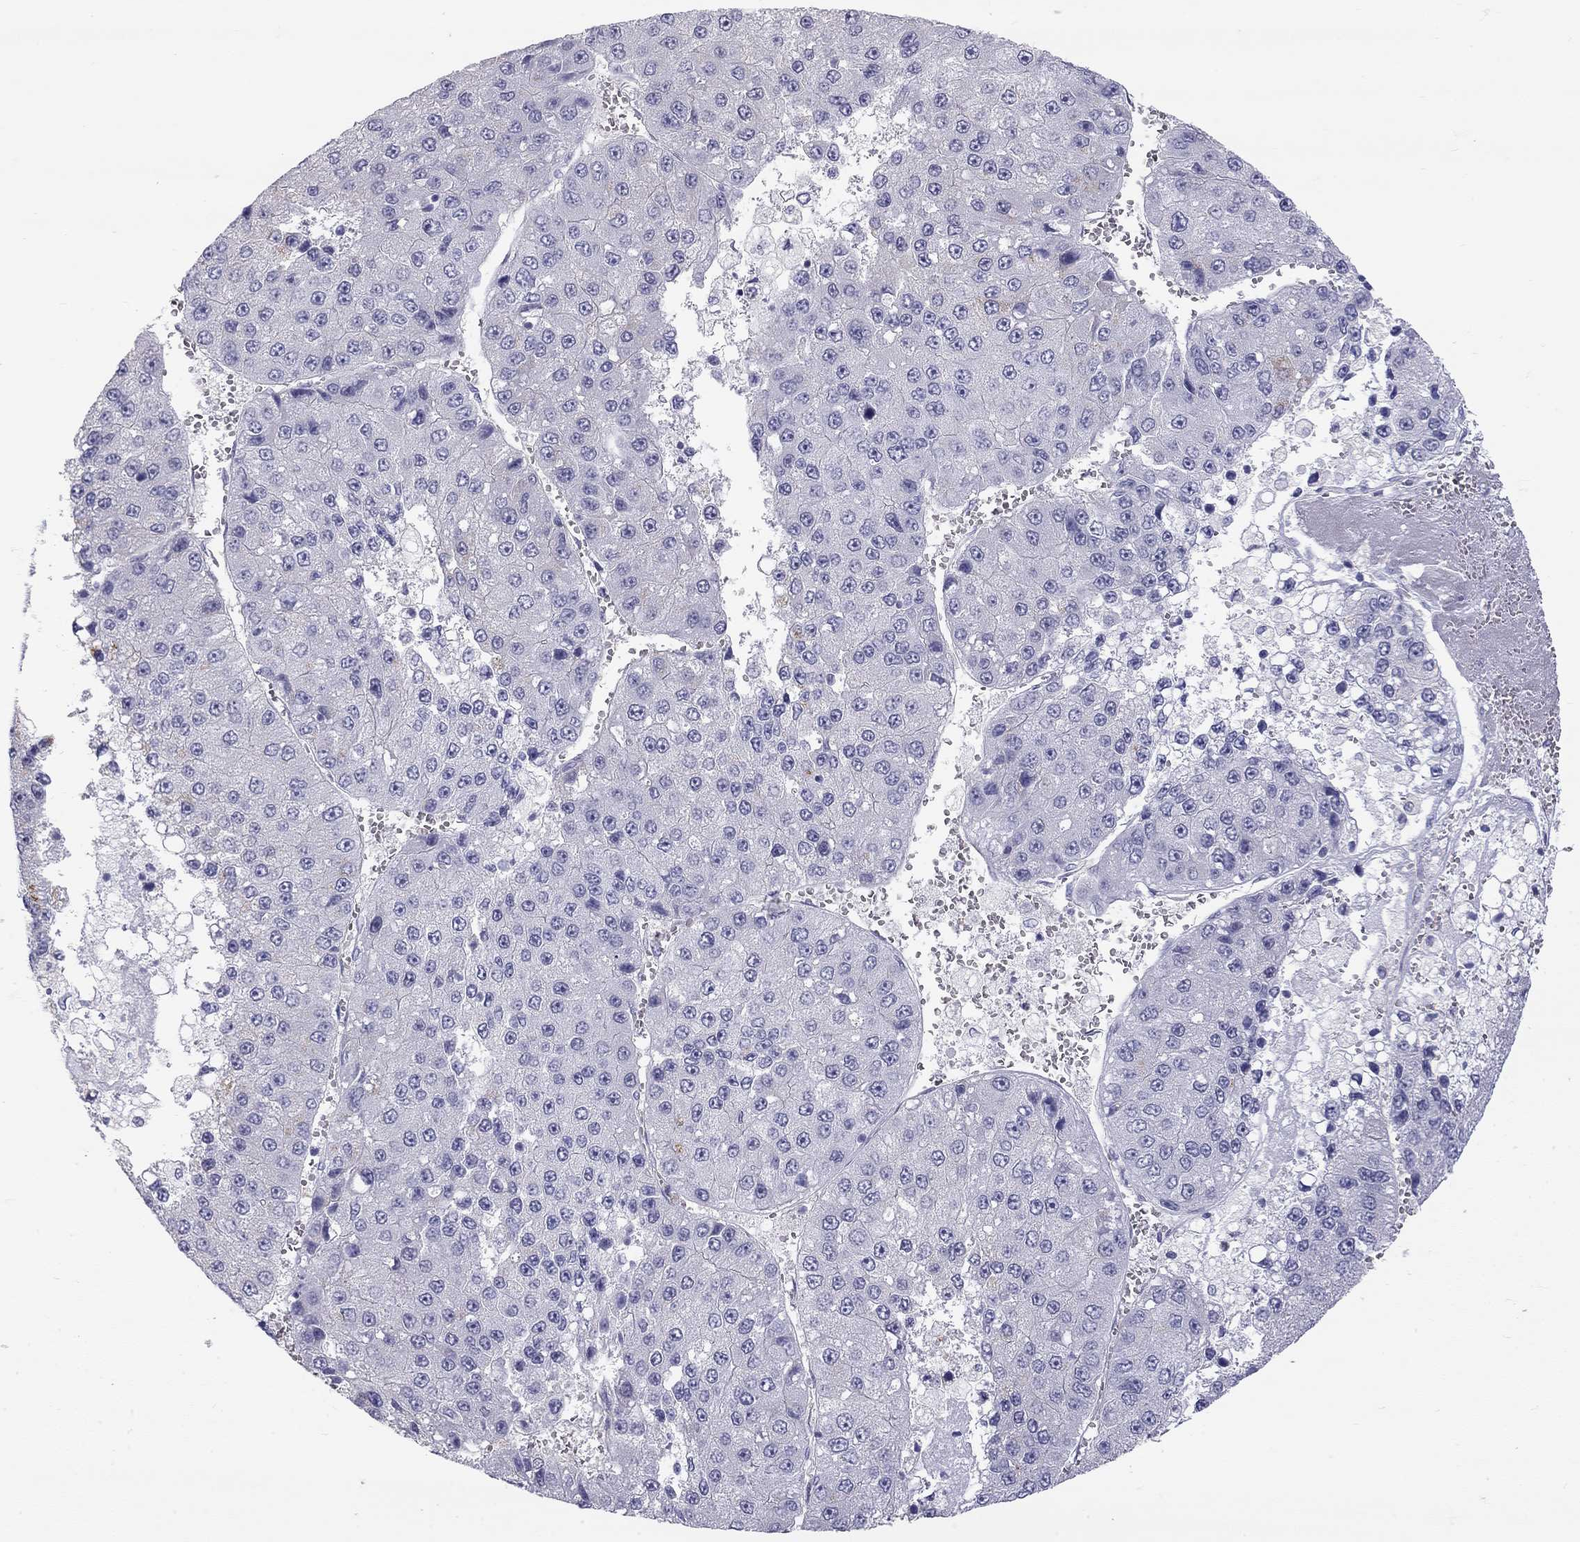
{"staining": {"intensity": "negative", "quantity": "none", "location": "none"}, "tissue": "liver cancer", "cell_type": "Tumor cells", "image_type": "cancer", "snomed": [{"axis": "morphology", "description": "Carcinoma, Hepatocellular, NOS"}, {"axis": "topography", "description": "Liver"}], "caption": "This is a micrograph of immunohistochemistry staining of hepatocellular carcinoma (liver), which shows no staining in tumor cells.", "gene": "TDRD6", "patient": {"sex": "female", "age": 73}}